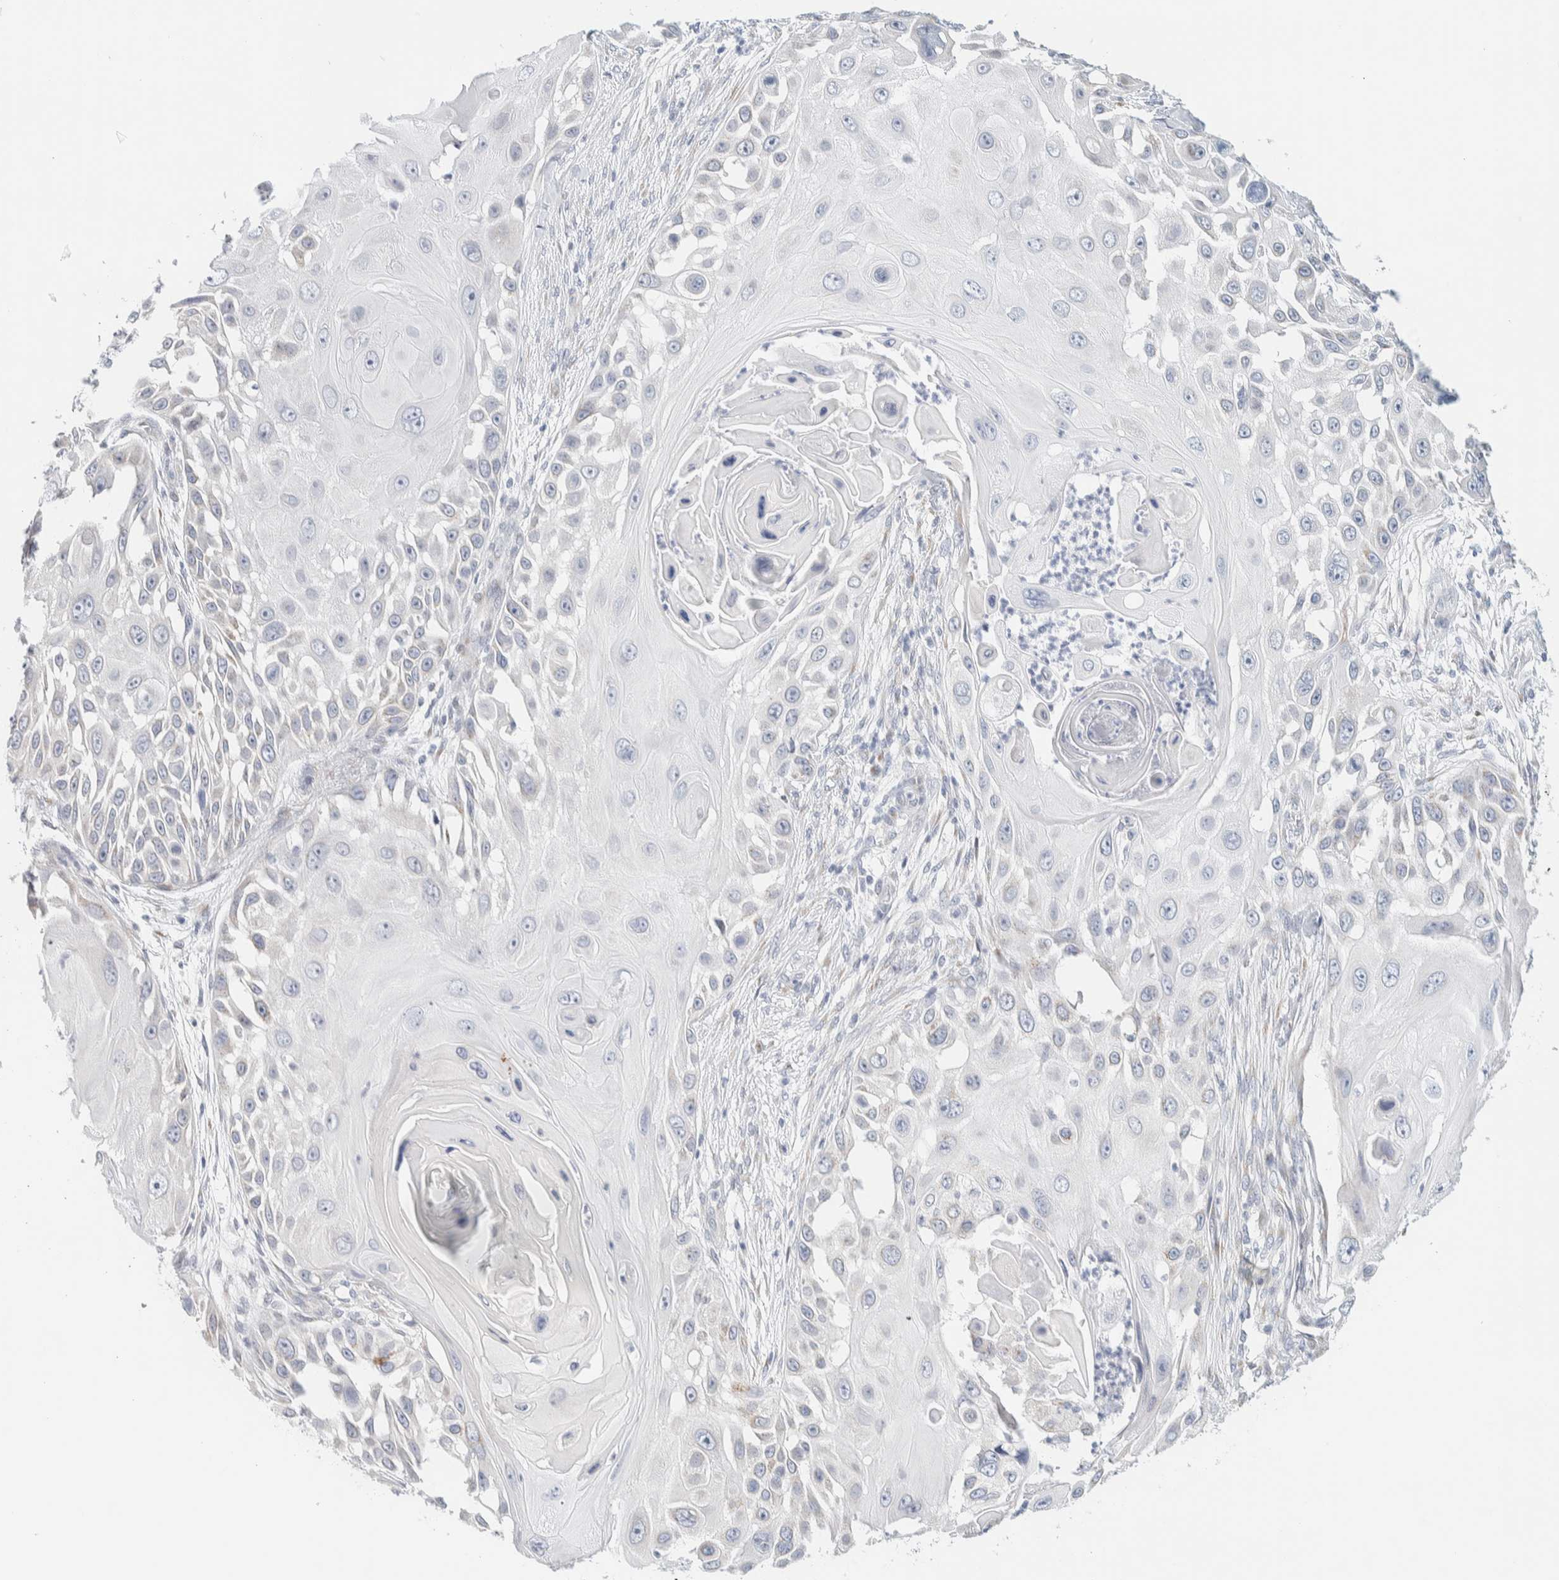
{"staining": {"intensity": "negative", "quantity": "none", "location": "none"}, "tissue": "skin cancer", "cell_type": "Tumor cells", "image_type": "cancer", "snomed": [{"axis": "morphology", "description": "Squamous cell carcinoma, NOS"}, {"axis": "topography", "description": "Skin"}], "caption": "DAB (3,3'-diaminobenzidine) immunohistochemical staining of skin cancer shows no significant expression in tumor cells.", "gene": "SPNS3", "patient": {"sex": "female", "age": 44}}